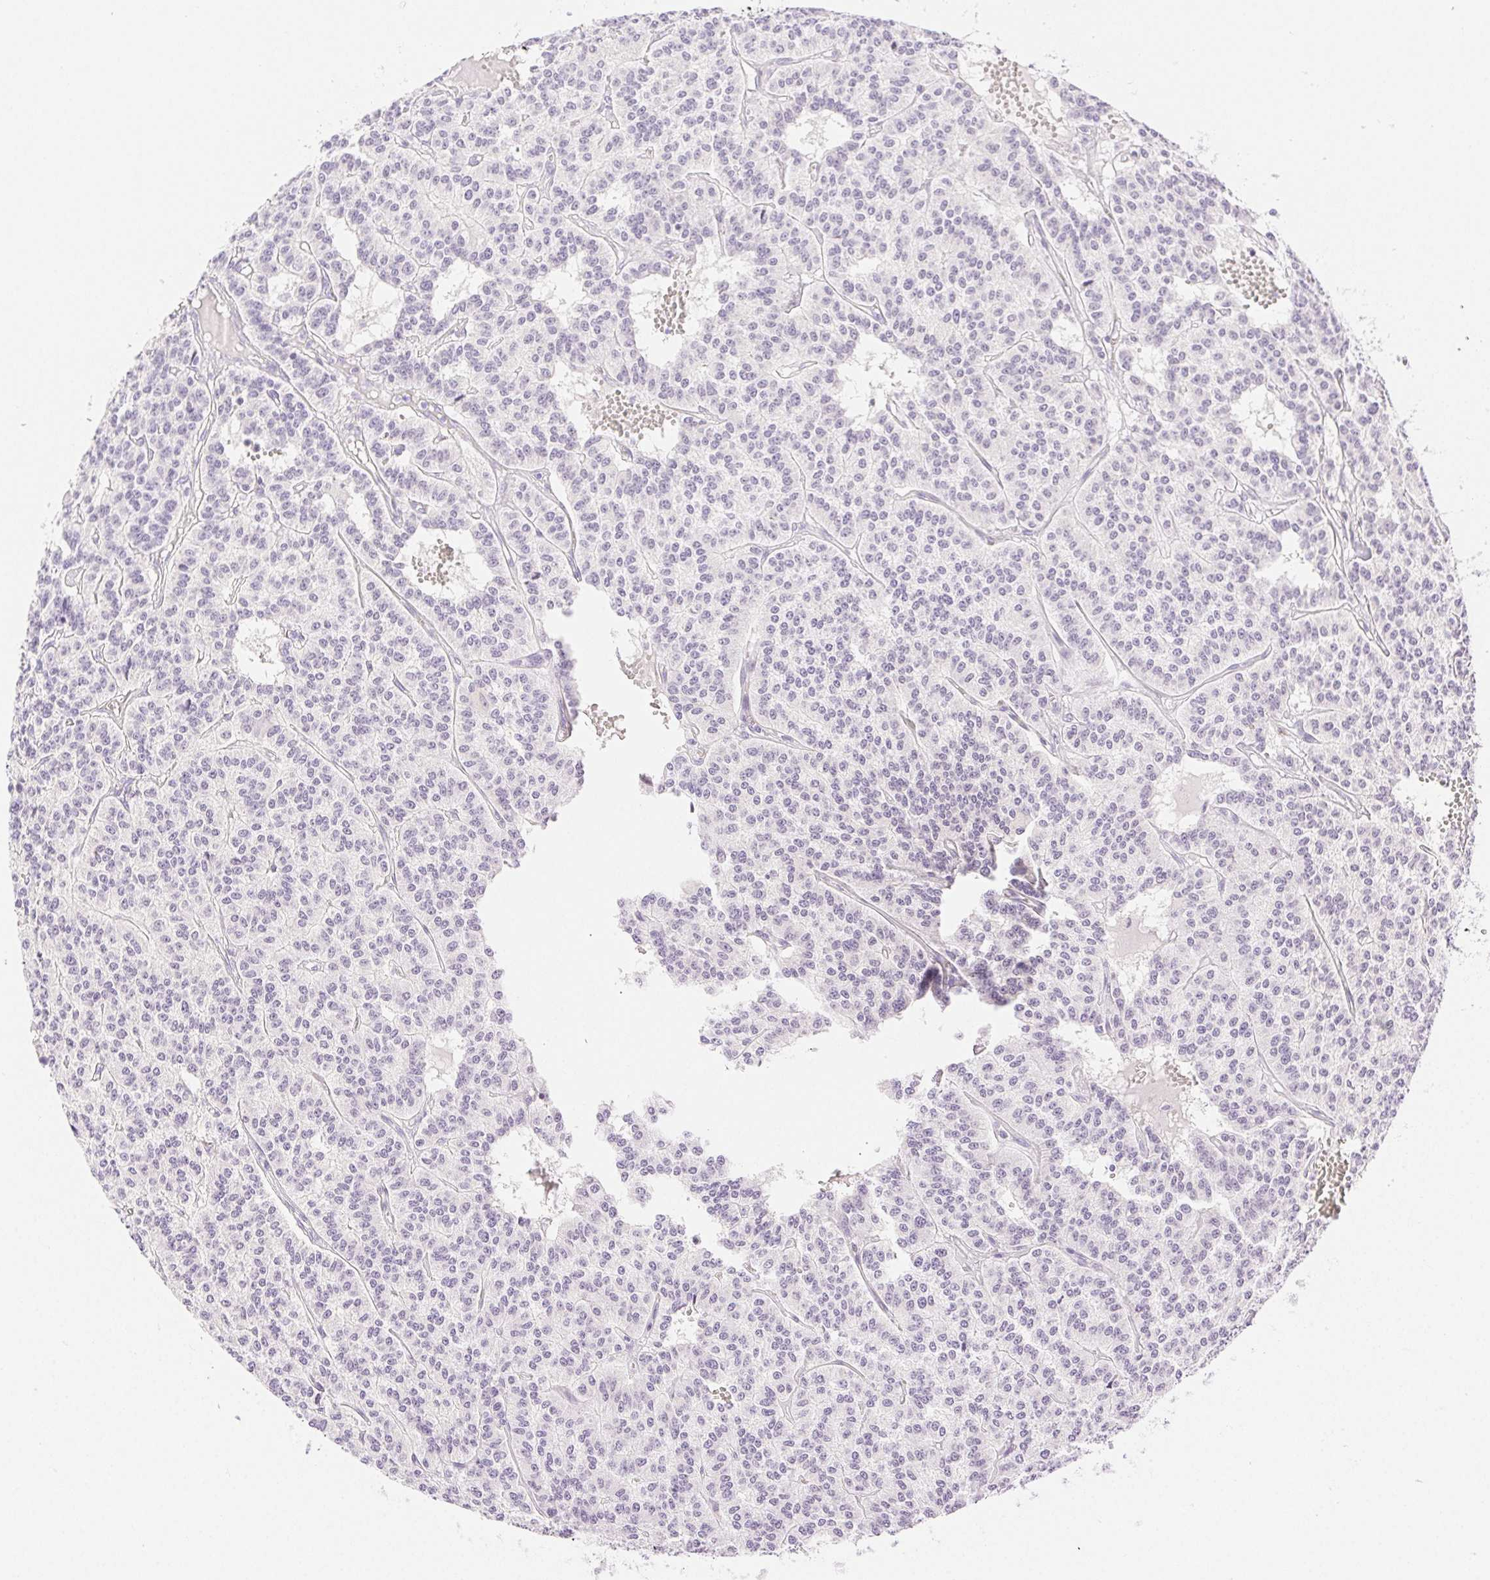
{"staining": {"intensity": "negative", "quantity": "none", "location": "none"}, "tissue": "carcinoid", "cell_type": "Tumor cells", "image_type": "cancer", "snomed": [{"axis": "morphology", "description": "Carcinoid, malignant, NOS"}, {"axis": "topography", "description": "Lung"}], "caption": "IHC of human carcinoid shows no expression in tumor cells.", "gene": "SPACA4", "patient": {"sex": "female", "age": 71}}